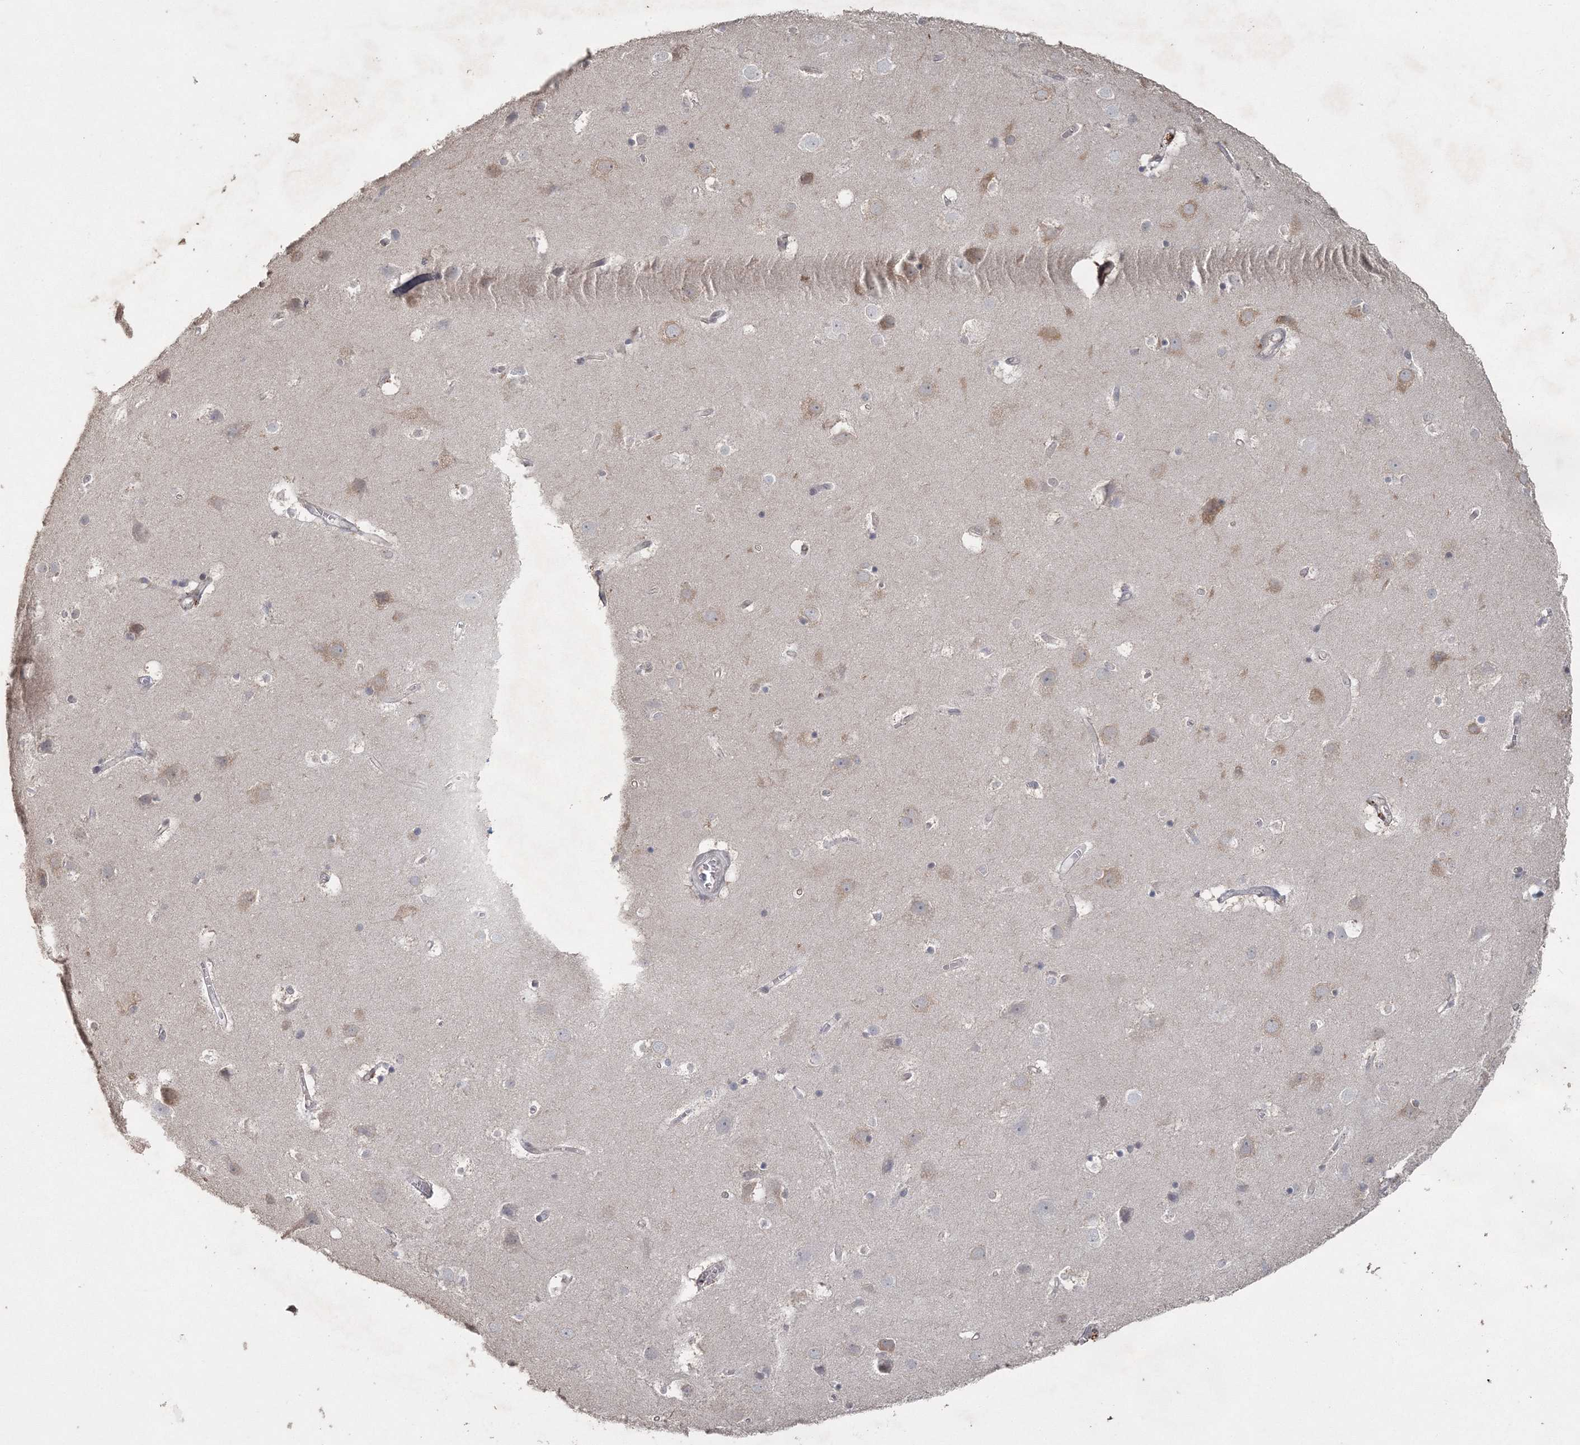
{"staining": {"intensity": "negative", "quantity": "none", "location": "none"}, "tissue": "cerebral cortex", "cell_type": "Endothelial cells", "image_type": "normal", "snomed": [{"axis": "morphology", "description": "Normal tissue, NOS"}, {"axis": "topography", "description": "Cerebral cortex"}], "caption": "Immunohistochemistry (IHC) photomicrograph of unremarkable human cerebral cortex stained for a protein (brown), which shows no staining in endothelial cells. Brightfield microscopy of immunohistochemistry stained with DAB (3,3'-diaminobenzidine) (brown) and hematoxylin (blue), captured at high magnification.", "gene": "UIMC1", "patient": {"sex": "male", "age": 54}}